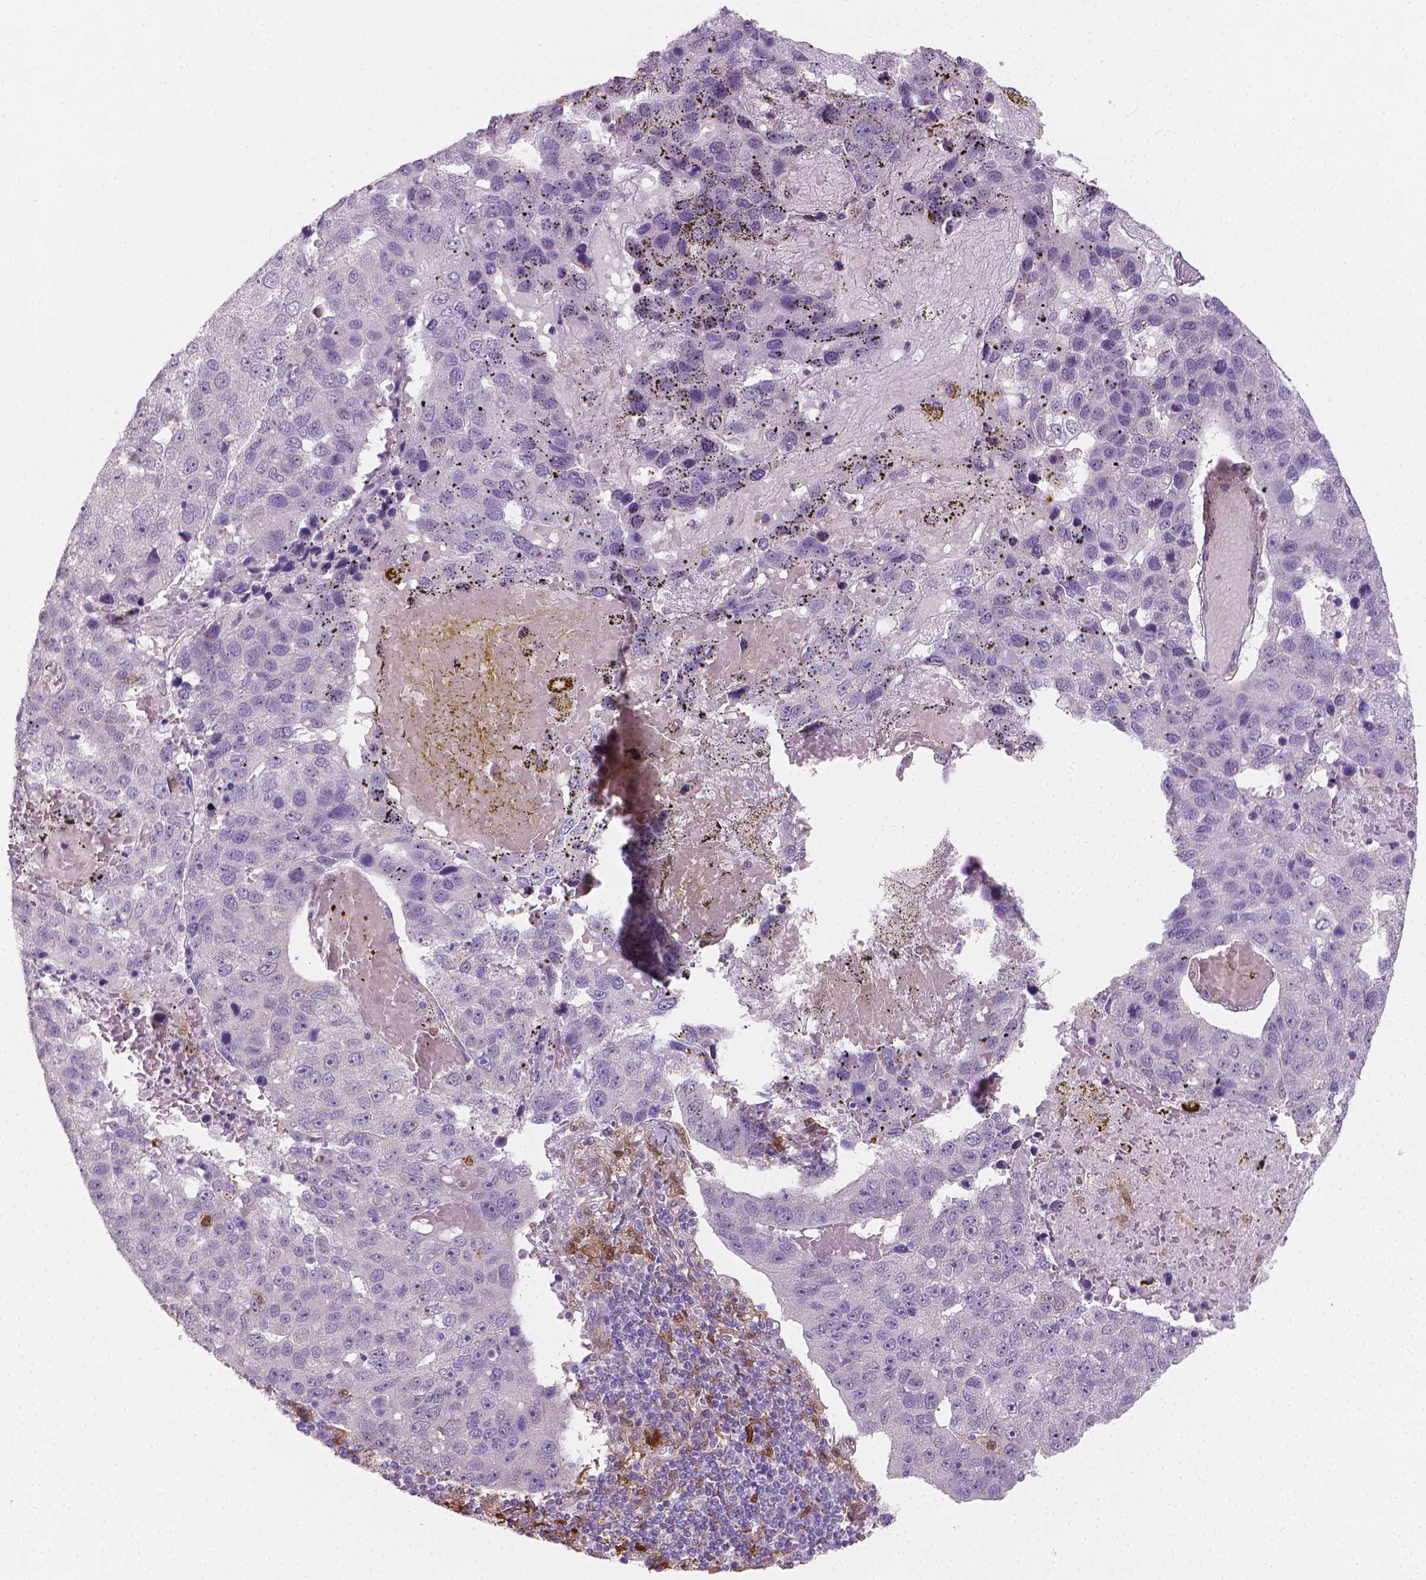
{"staining": {"intensity": "negative", "quantity": "none", "location": "none"}, "tissue": "pancreatic cancer", "cell_type": "Tumor cells", "image_type": "cancer", "snomed": [{"axis": "morphology", "description": "Adenocarcinoma, NOS"}, {"axis": "topography", "description": "Pancreas"}], "caption": "This is a micrograph of immunohistochemistry (IHC) staining of pancreatic adenocarcinoma, which shows no positivity in tumor cells. The staining is performed using DAB brown chromogen with nuclei counter-stained in using hematoxylin.", "gene": "TNFAIP2", "patient": {"sex": "female", "age": 61}}